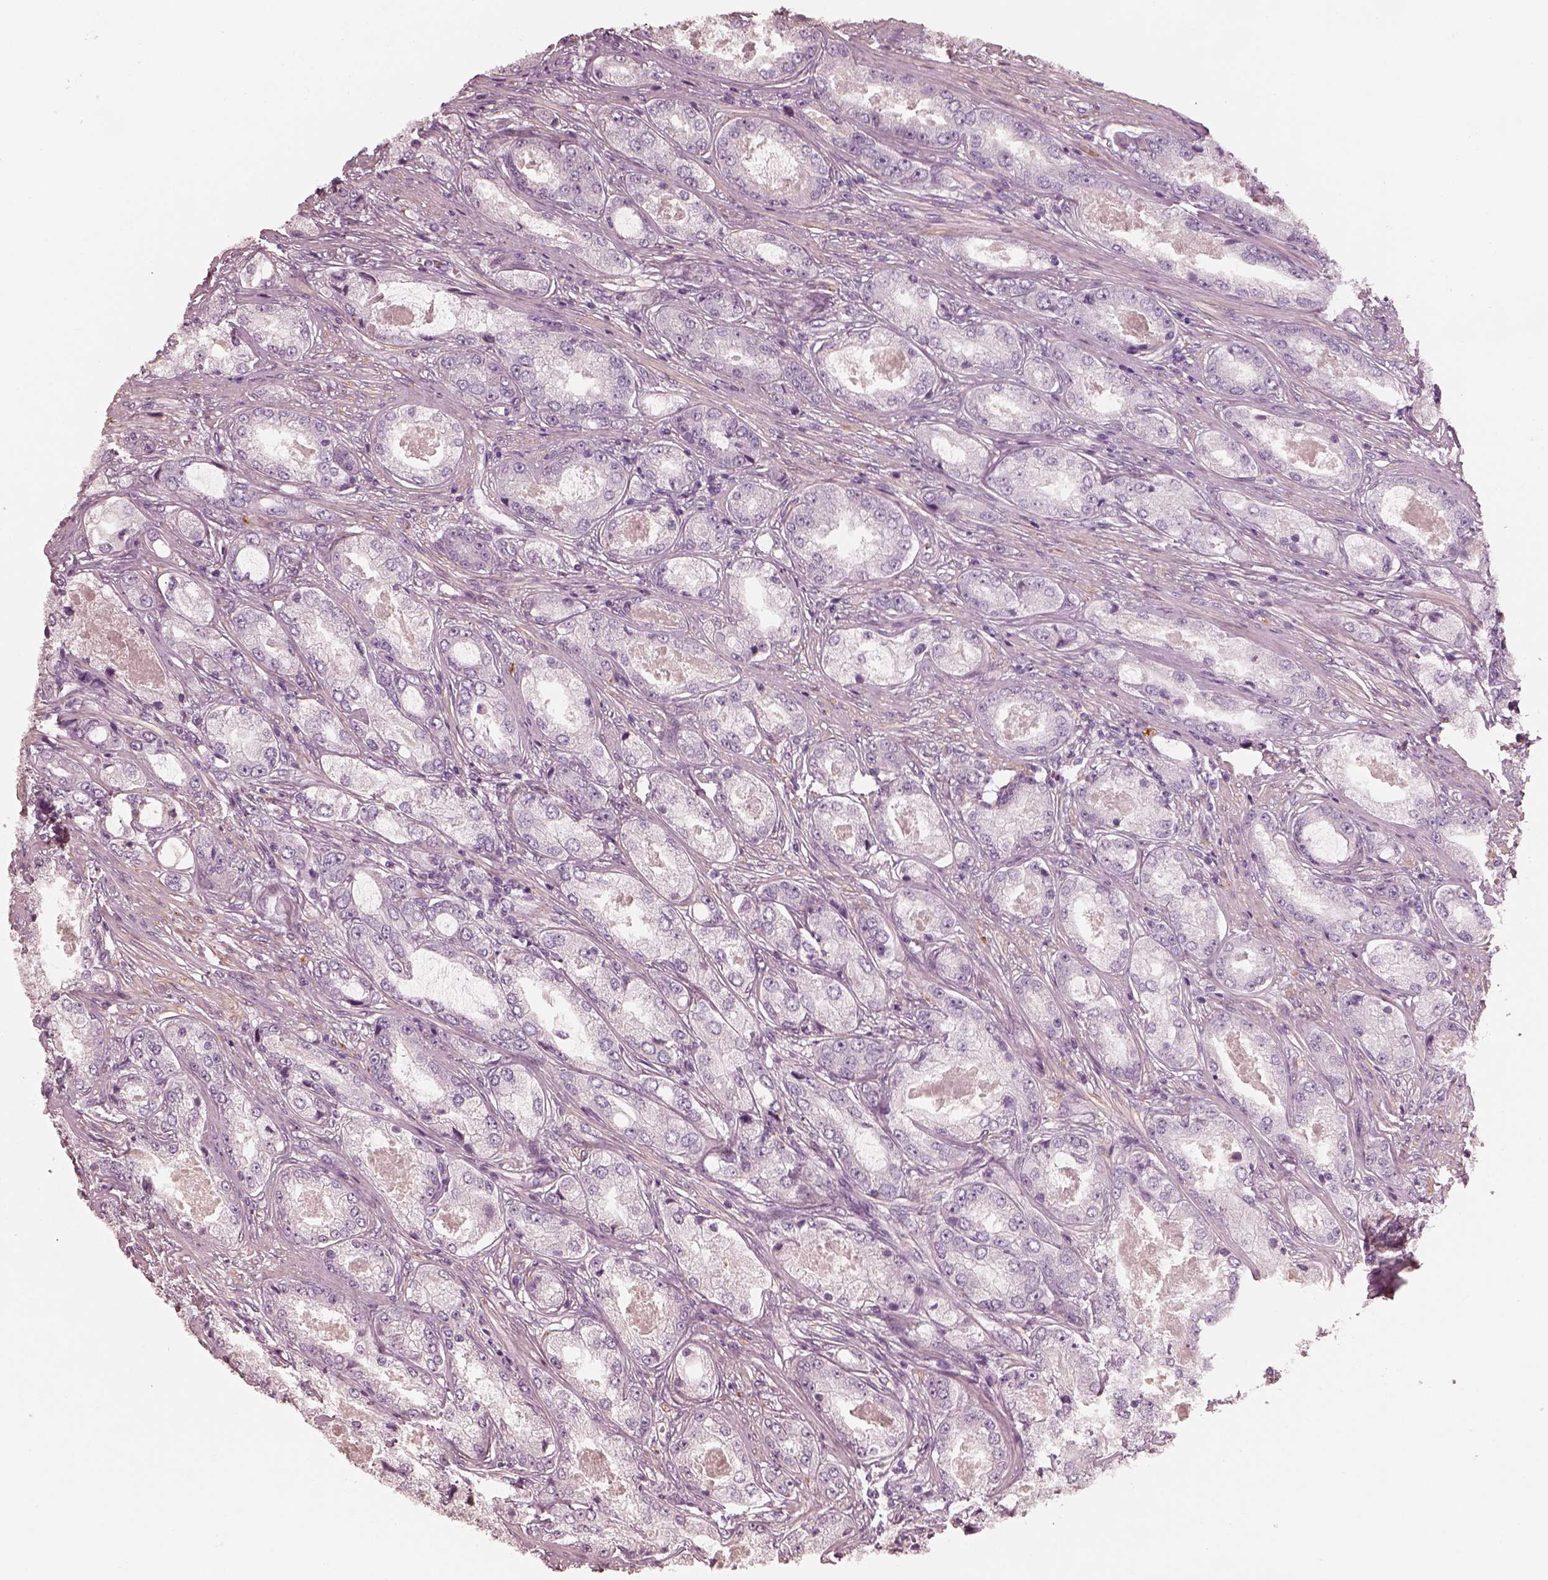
{"staining": {"intensity": "negative", "quantity": "none", "location": "none"}, "tissue": "prostate cancer", "cell_type": "Tumor cells", "image_type": "cancer", "snomed": [{"axis": "morphology", "description": "Adenocarcinoma, Low grade"}, {"axis": "topography", "description": "Prostate"}], "caption": "Tumor cells are negative for brown protein staining in low-grade adenocarcinoma (prostate).", "gene": "RS1", "patient": {"sex": "male", "age": 68}}